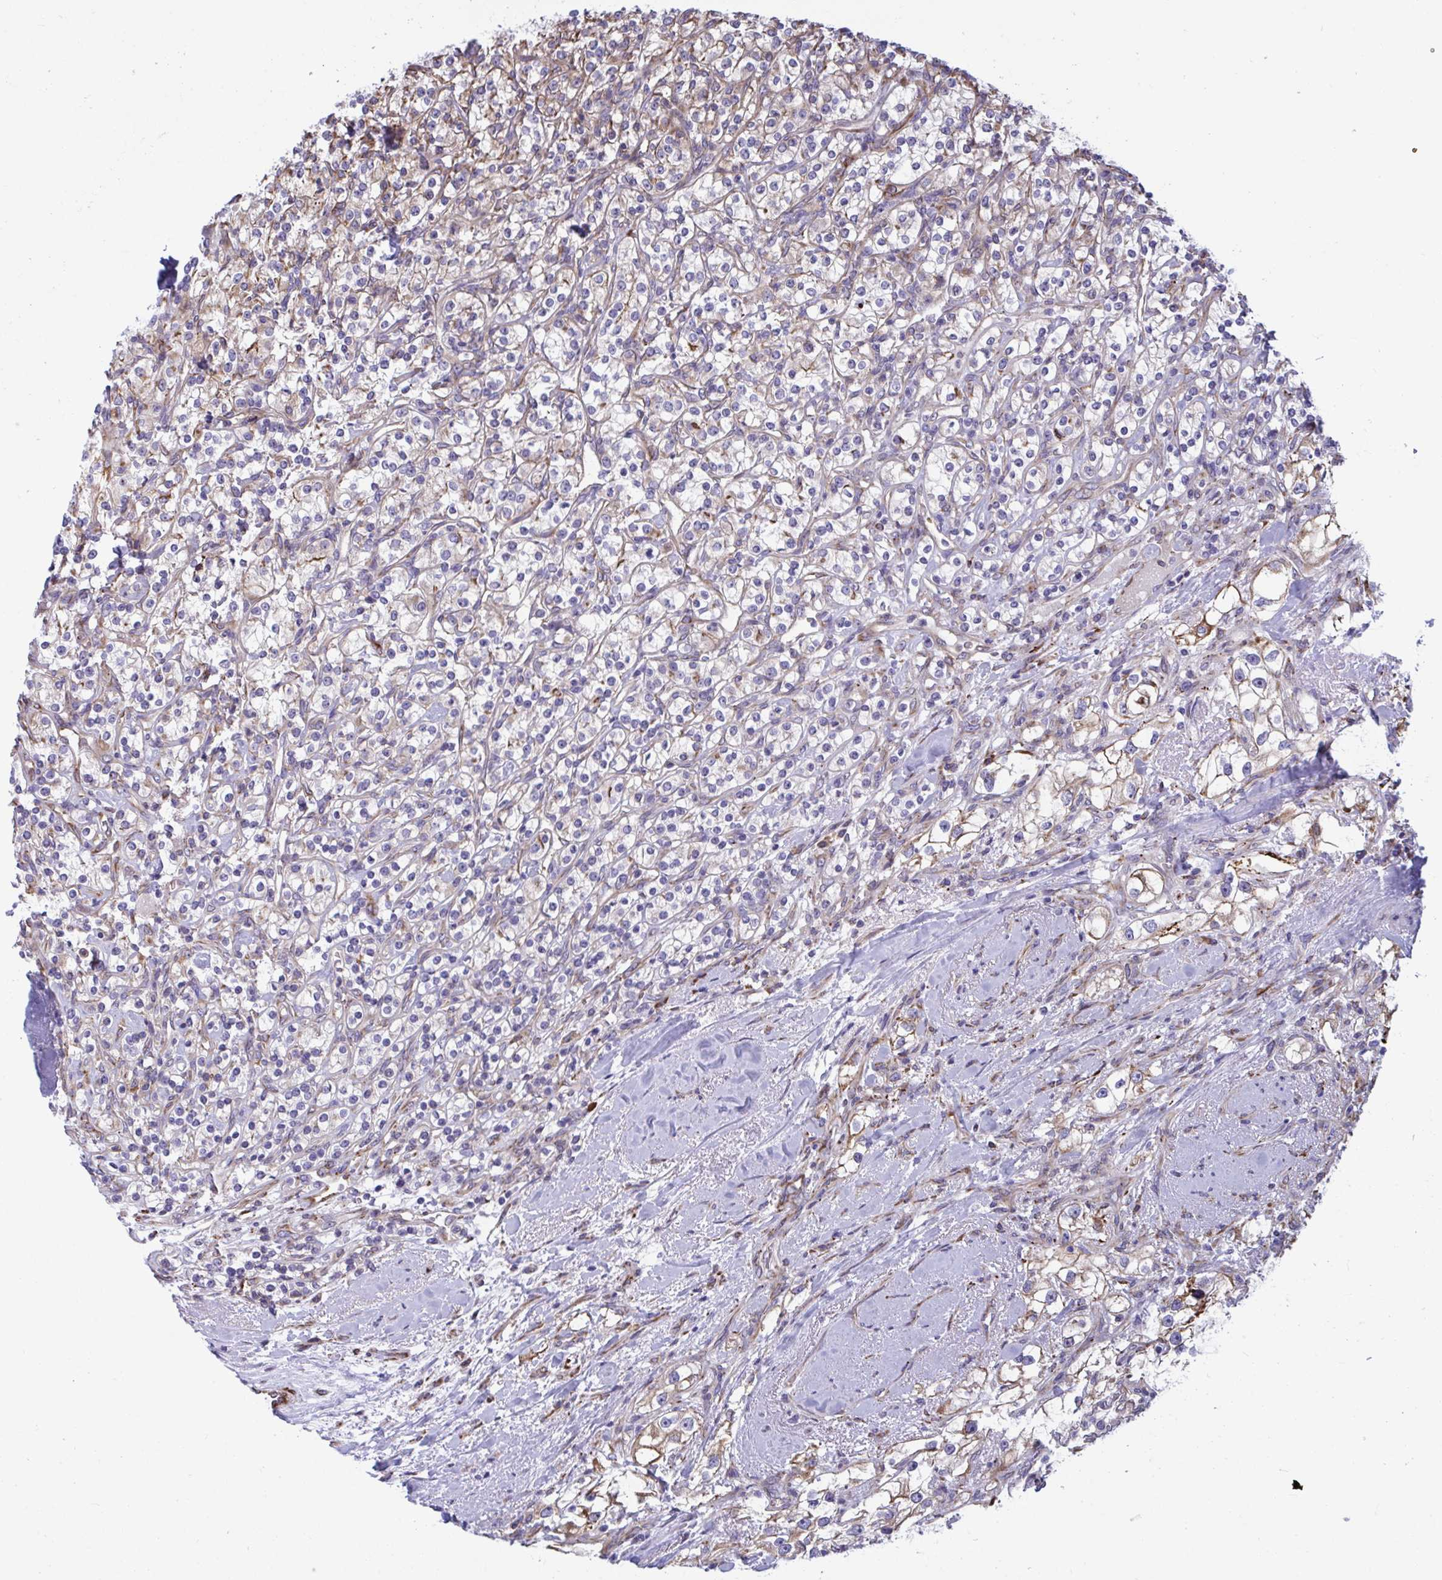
{"staining": {"intensity": "negative", "quantity": "none", "location": "none"}, "tissue": "renal cancer", "cell_type": "Tumor cells", "image_type": "cancer", "snomed": [{"axis": "morphology", "description": "Adenocarcinoma, NOS"}, {"axis": "topography", "description": "Kidney"}], "caption": "Histopathology image shows no protein staining in tumor cells of adenocarcinoma (renal) tissue.", "gene": "PEAK3", "patient": {"sex": "male", "age": 77}}